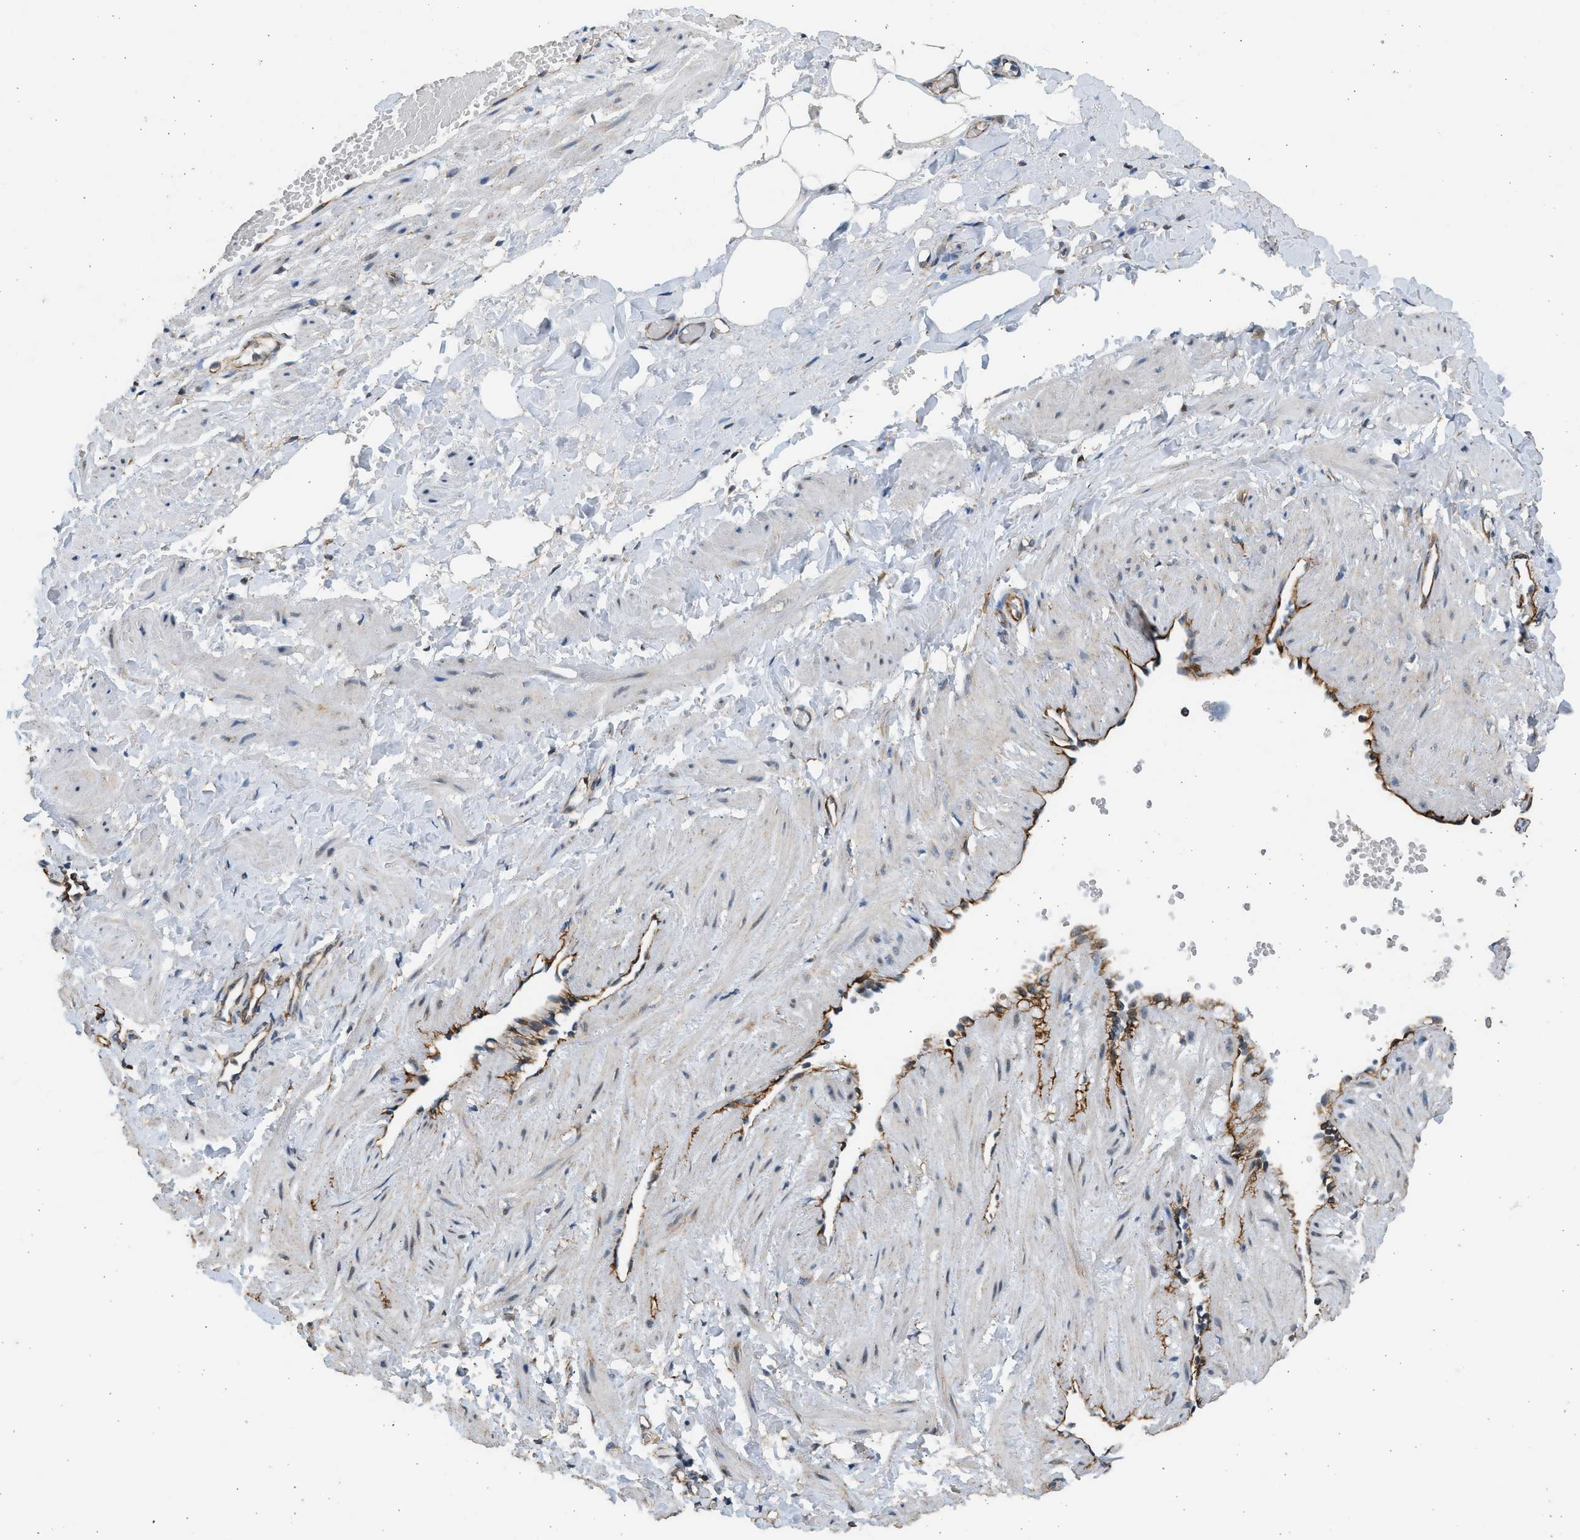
{"staining": {"intensity": "moderate", "quantity": ">75%", "location": "cytoplasmic/membranous,nuclear"}, "tissue": "adipose tissue", "cell_type": "Adipocytes", "image_type": "normal", "snomed": [{"axis": "morphology", "description": "Normal tissue, NOS"}, {"axis": "topography", "description": "Soft tissue"}, {"axis": "topography", "description": "Vascular tissue"}], "caption": "Human adipose tissue stained for a protein (brown) demonstrates moderate cytoplasmic/membranous,nuclear positive expression in about >75% of adipocytes.", "gene": "PCLO", "patient": {"sex": "female", "age": 35}}